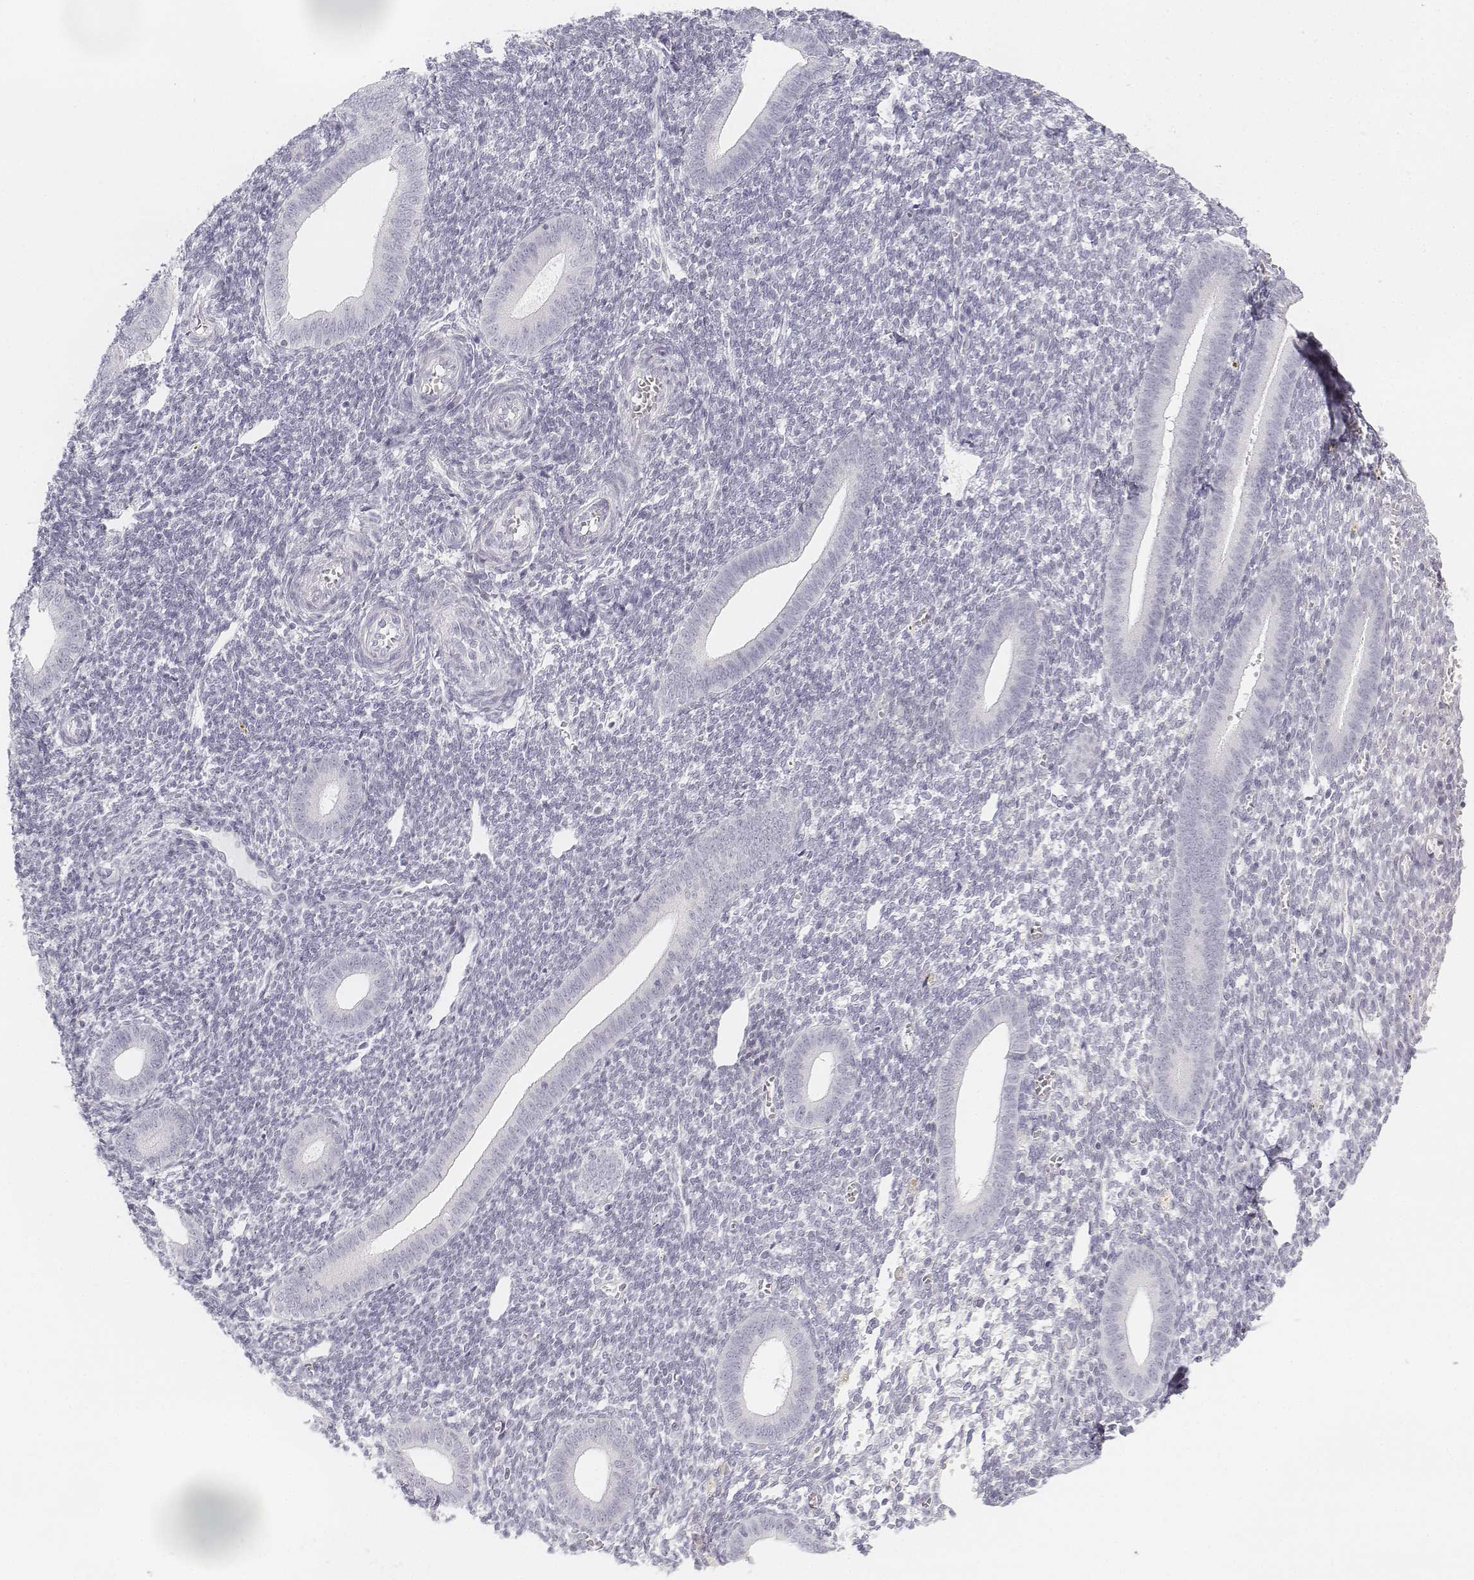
{"staining": {"intensity": "negative", "quantity": "none", "location": "none"}, "tissue": "endometrium", "cell_type": "Cells in endometrial stroma", "image_type": "normal", "snomed": [{"axis": "morphology", "description": "Normal tissue, NOS"}, {"axis": "topography", "description": "Endometrium"}], "caption": "Endometrium stained for a protein using immunohistochemistry demonstrates no positivity cells in endometrial stroma.", "gene": "KRT25", "patient": {"sex": "female", "age": 25}}